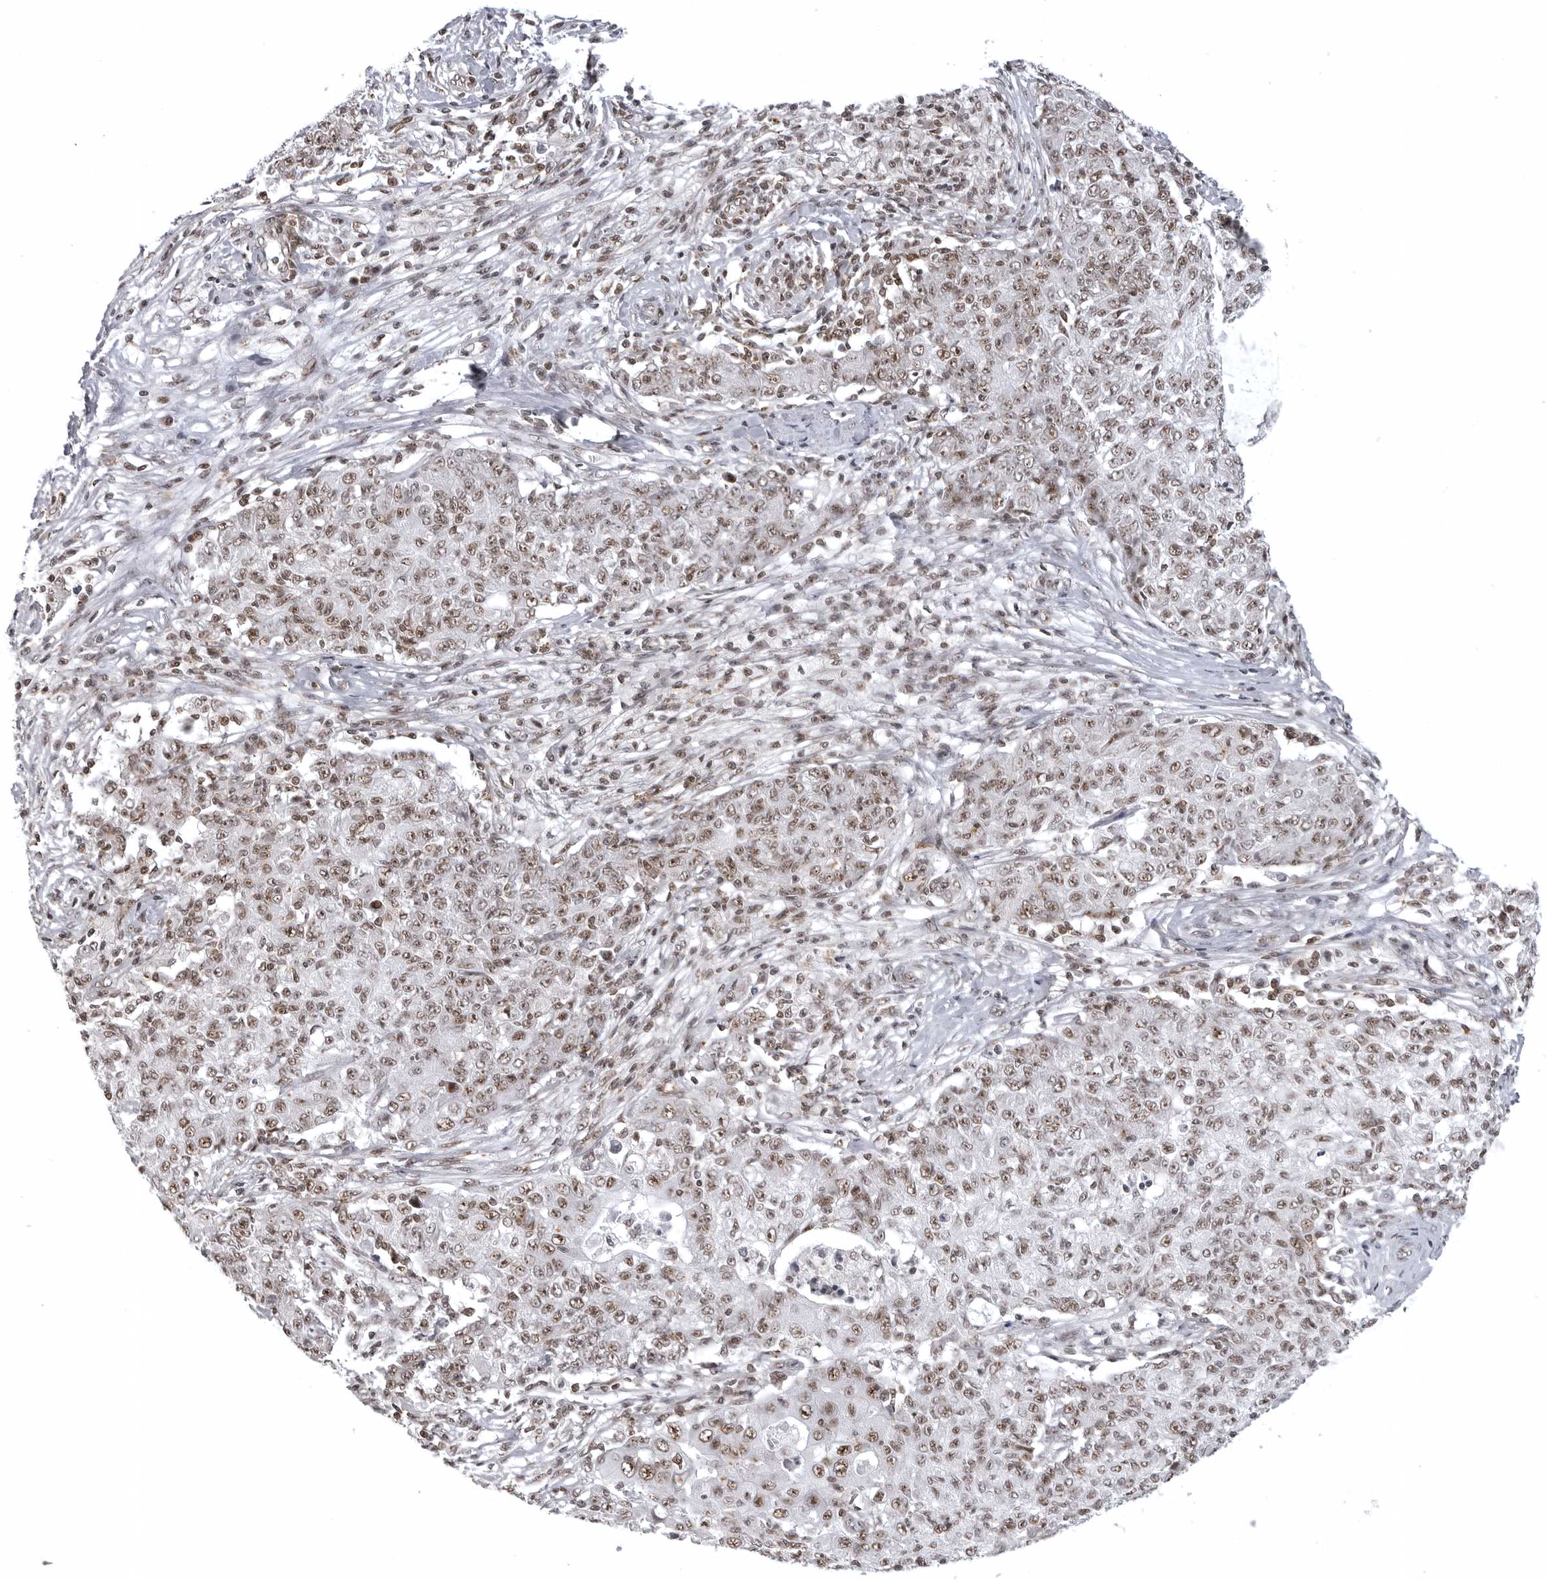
{"staining": {"intensity": "weak", "quantity": ">75%", "location": "nuclear"}, "tissue": "ovarian cancer", "cell_type": "Tumor cells", "image_type": "cancer", "snomed": [{"axis": "morphology", "description": "Carcinoma, endometroid"}, {"axis": "topography", "description": "Ovary"}], "caption": "A brown stain shows weak nuclear positivity of a protein in ovarian endometroid carcinoma tumor cells.", "gene": "WRAP53", "patient": {"sex": "female", "age": 42}}